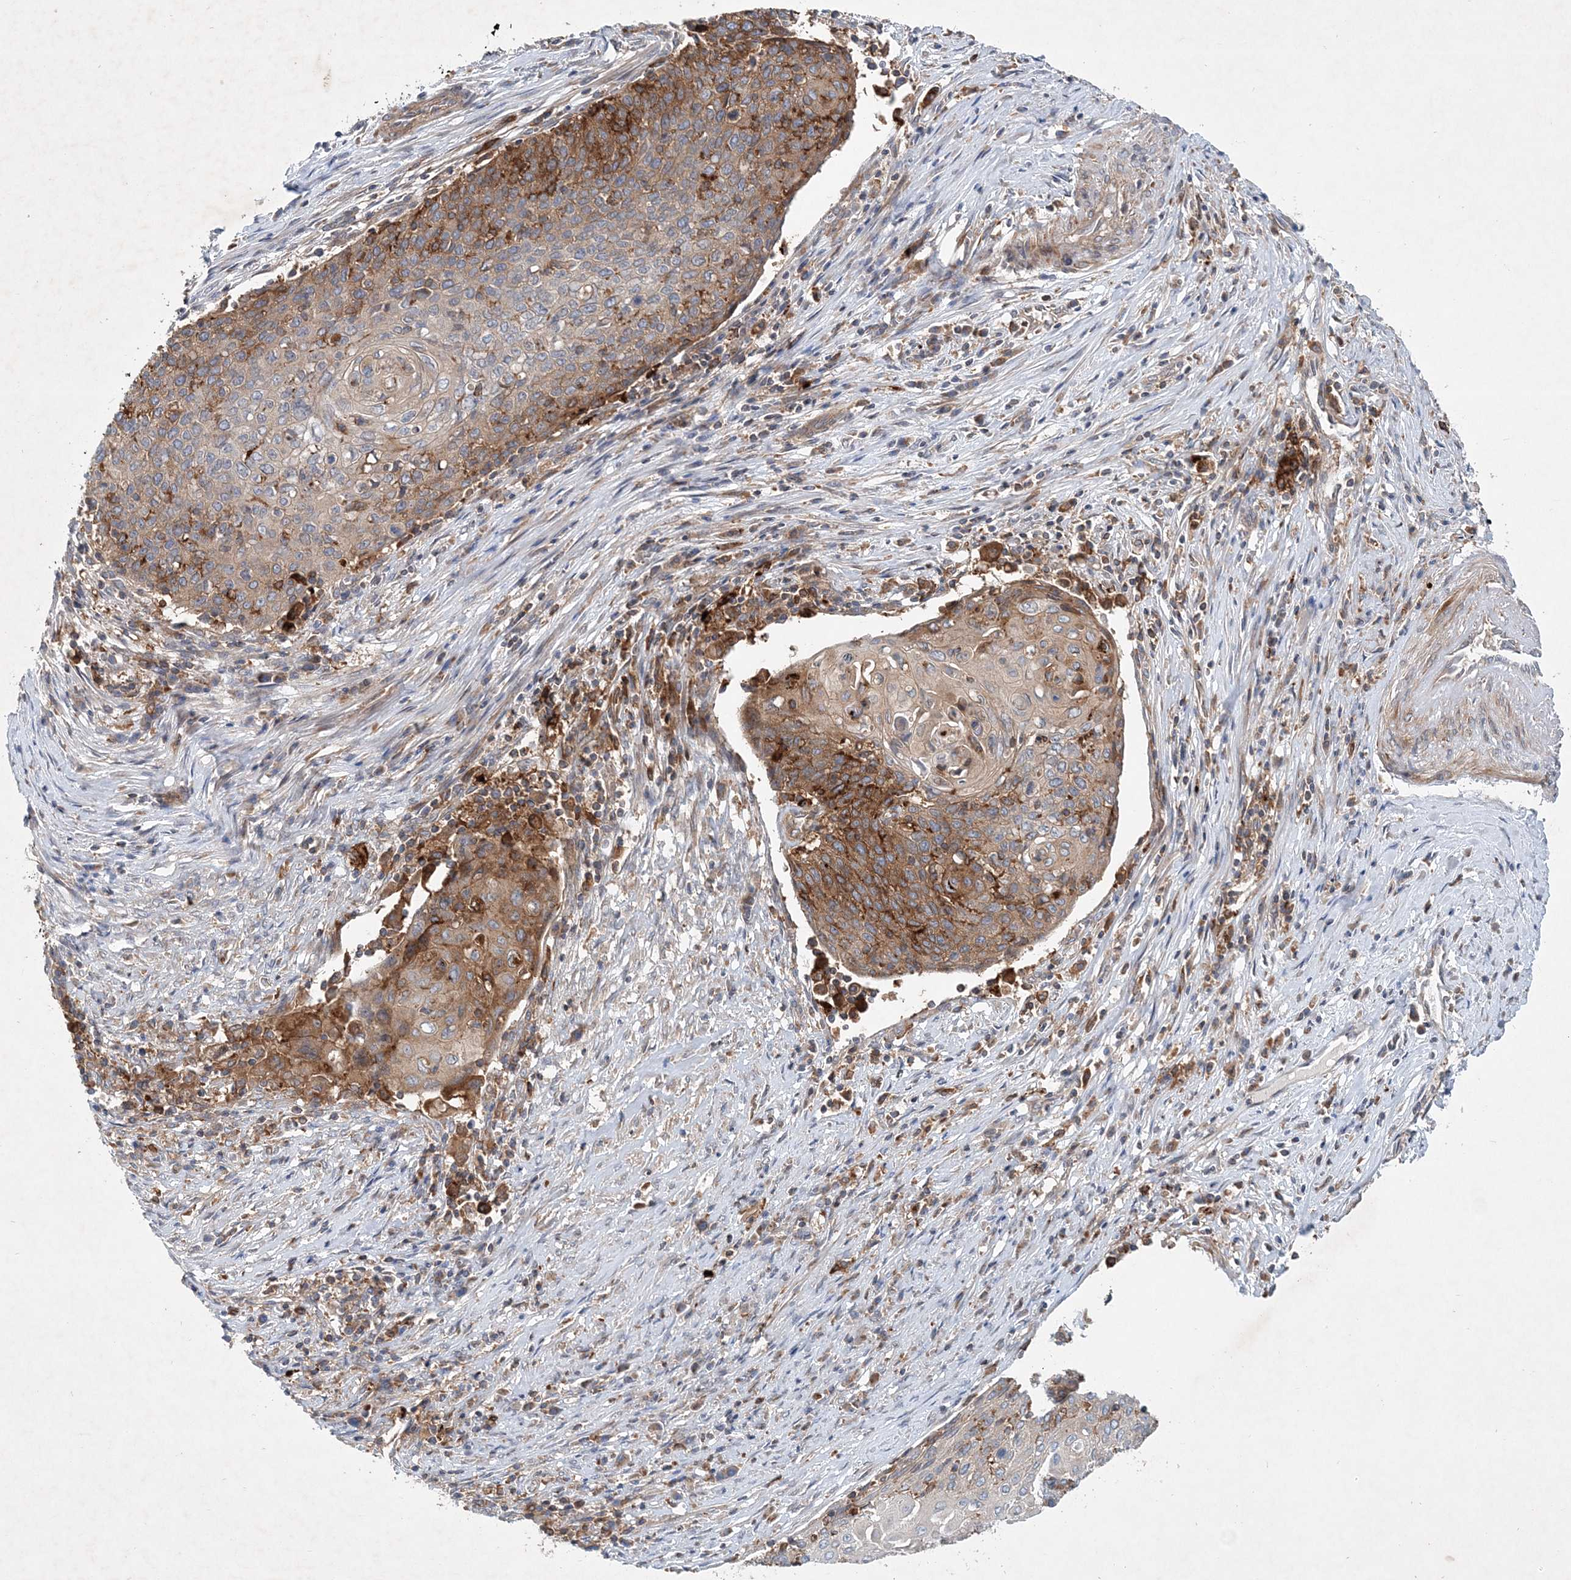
{"staining": {"intensity": "moderate", "quantity": ">75%", "location": "cytoplasmic/membranous"}, "tissue": "cervical cancer", "cell_type": "Tumor cells", "image_type": "cancer", "snomed": [{"axis": "morphology", "description": "Squamous cell carcinoma, NOS"}, {"axis": "topography", "description": "Cervix"}], "caption": "Immunohistochemical staining of squamous cell carcinoma (cervical) reveals moderate cytoplasmic/membranous protein positivity in about >75% of tumor cells. Using DAB (3,3'-diaminobenzidine) (brown) and hematoxylin (blue) stains, captured at high magnification using brightfield microscopy.", "gene": "P2RY10", "patient": {"sex": "female", "age": 39}}